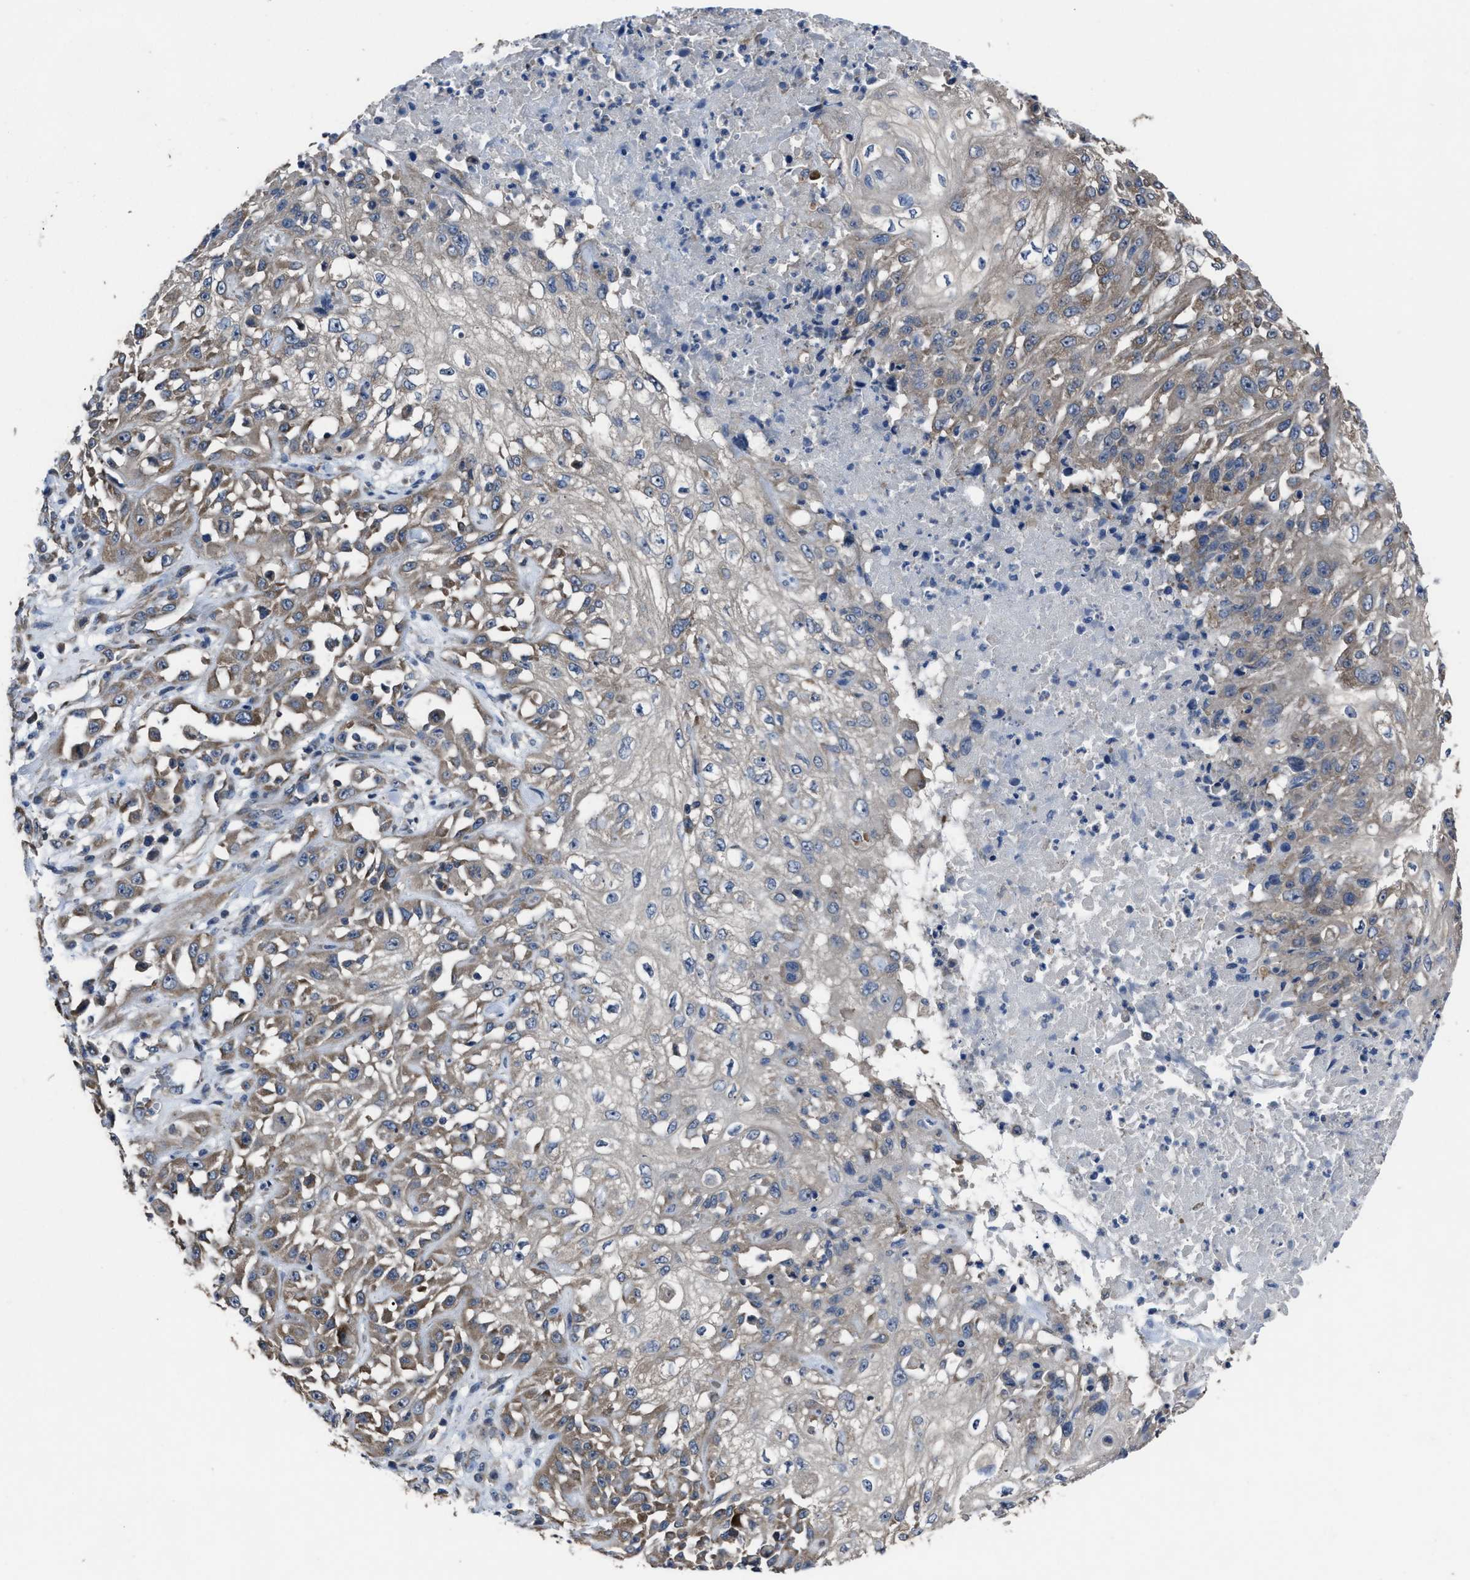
{"staining": {"intensity": "weak", "quantity": ">75%", "location": "cytoplasmic/membranous"}, "tissue": "skin cancer", "cell_type": "Tumor cells", "image_type": "cancer", "snomed": [{"axis": "morphology", "description": "Squamous cell carcinoma, NOS"}, {"axis": "morphology", "description": "Squamous cell carcinoma, metastatic, NOS"}, {"axis": "topography", "description": "Skin"}, {"axis": "topography", "description": "Lymph node"}], "caption": "A high-resolution image shows immunohistochemistry staining of skin cancer (squamous cell carcinoma), which reveals weak cytoplasmic/membranous staining in approximately >75% of tumor cells. (Stains: DAB in brown, nuclei in blue, Microscopy: brightfield microscopy at high magnification).", "gene": "UPF1", "patient": {"sex": "male", "age": 75}}